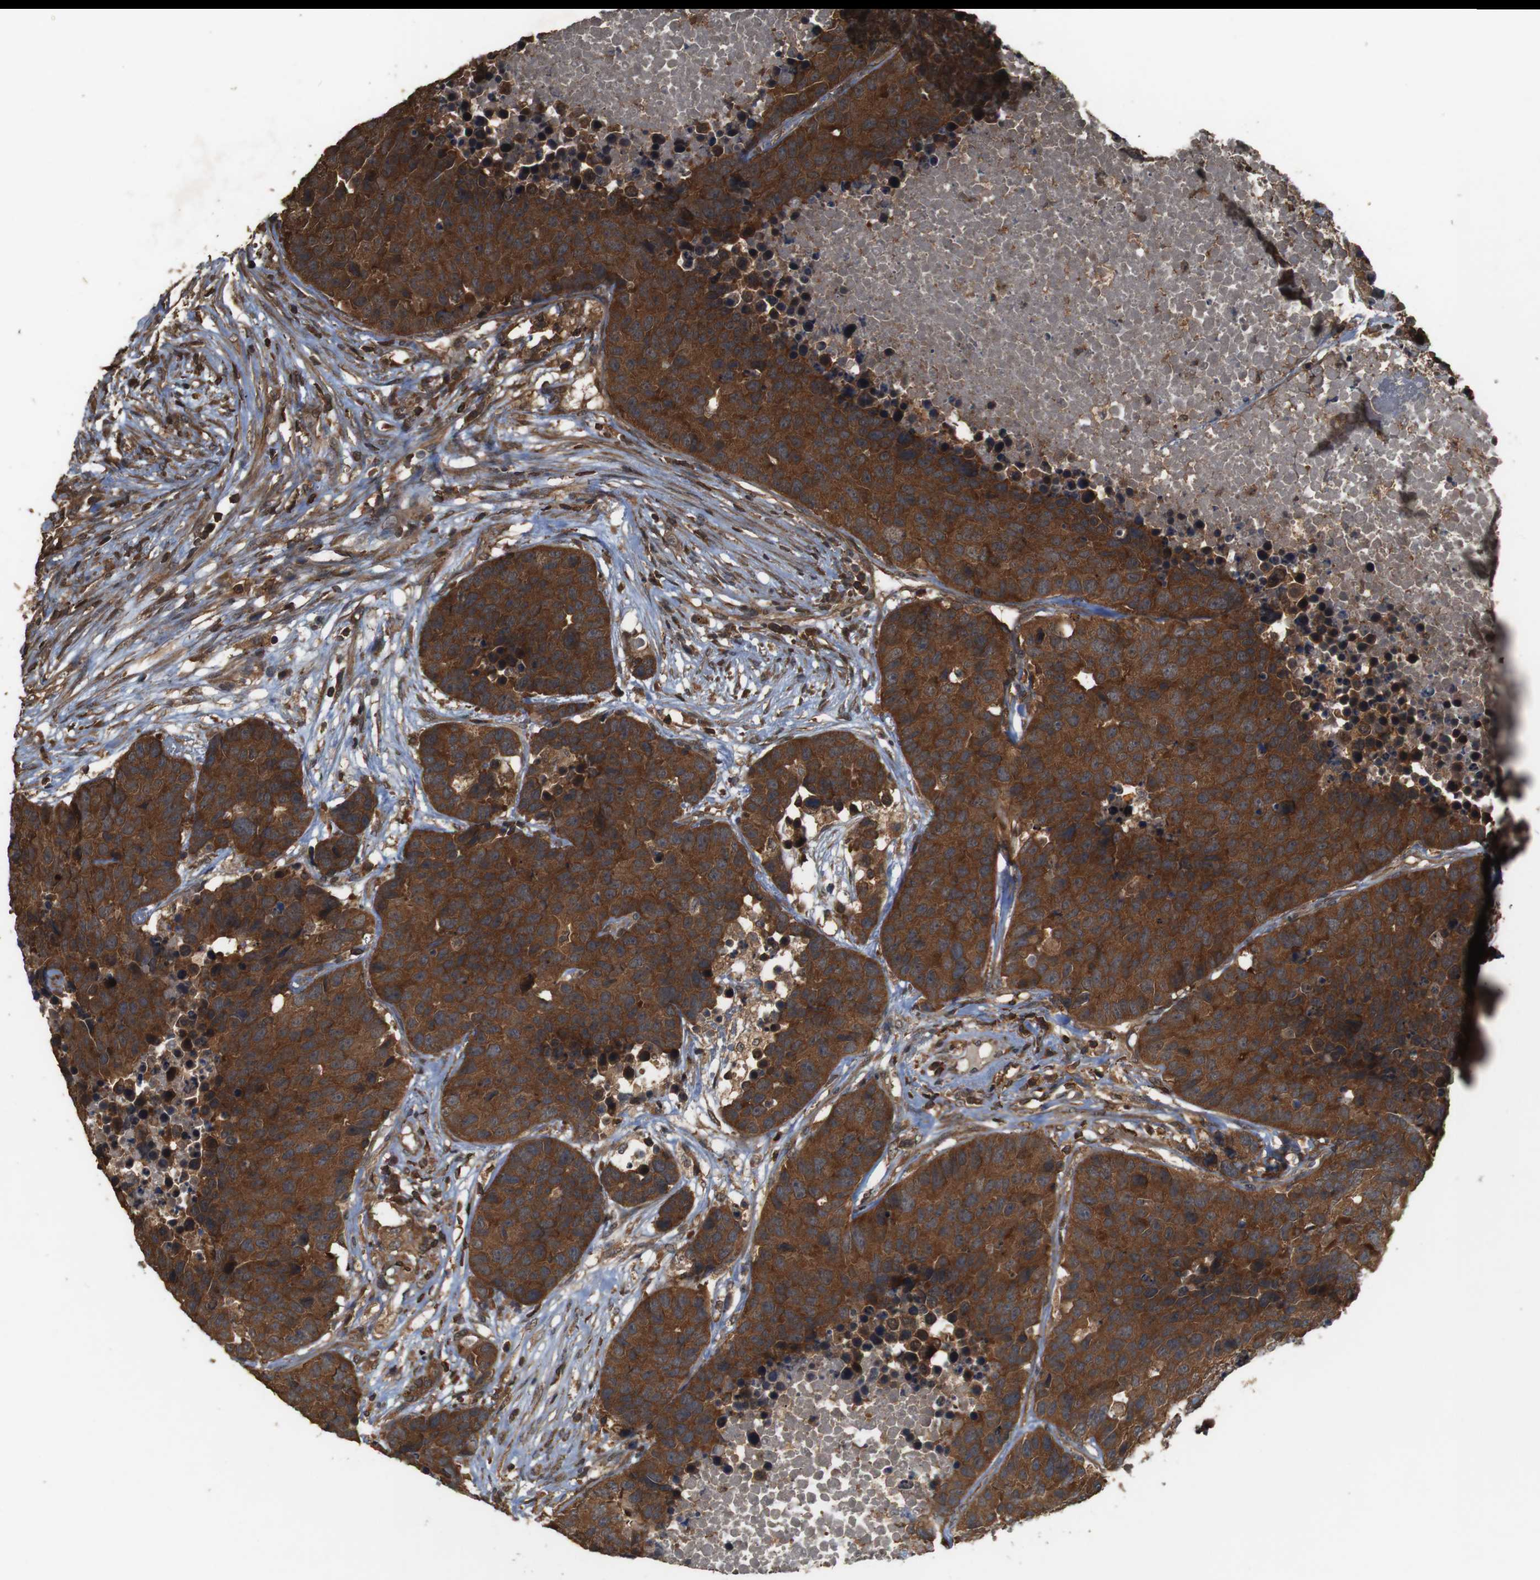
{"staining": {"intensity": "strong", "quantity": ">75%", "location": "cytoplasmic/membranous"}, "tissue": "carcinoid", "cell_type": "Tumor cells", "image_type": "cancer", "snomed": [{"axis": "morphology", "description": "Carcinoid, malignant, NOS"}, {"axis": "topography", "description": "Lung"}], "caption": "Malignant carcinoid tissue exhibits strong cytoplasmic/membranous staining in approximately >75% of tumor cells, visualized by immunohistochemistry. (Stains: DAB in brown, nuclei in blue, Microscopy: brightfield microscopy at high magnification).", "gene": "BAG4", "patient": {"sex": "male", "age": 60}}